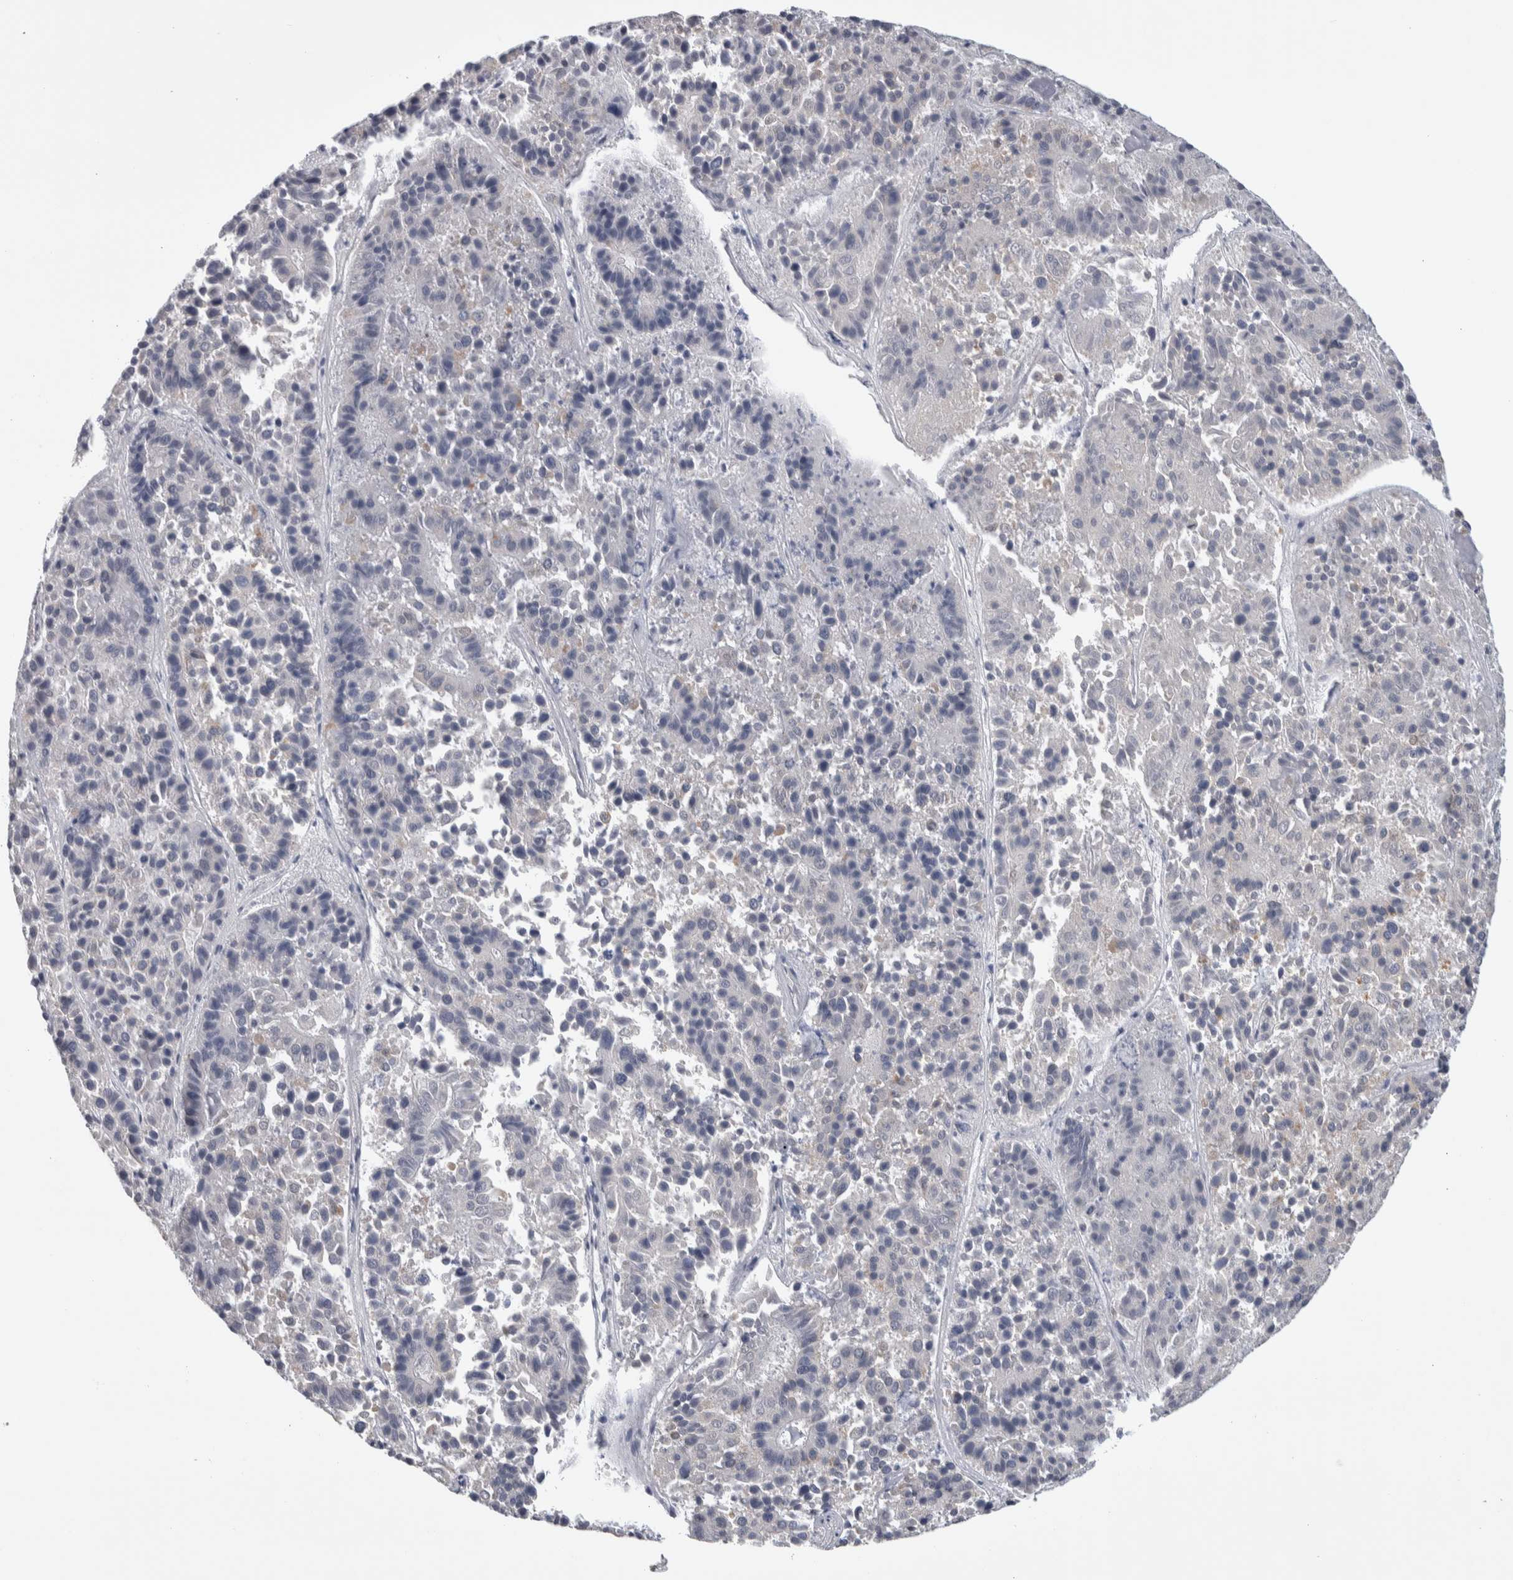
{"staining": {"intensity": "negative", "quantity": "none", "location": "none"}, "tissue": "pancreatic cancer", "cell_type": "Tumor cells", "image_type": "cancer", "snomed": [{"axis": "morphology", "description": "Adenocarcinoma, NOS"}, {"axis": "topography", "description": "Pancreas"}], "caption": "DAB (3,3'-diaminobenzidine) immunohistochemical staining of adenocarcinoma (pancreatic) demonstrates no significant staining in tumor cells. (DAB (3,3'-diaminobenzidine) IHC visualized using brightfield microscopy, high magnification).", "gene": "IBTK", "patient": {"sex": "male", "age": 50}}